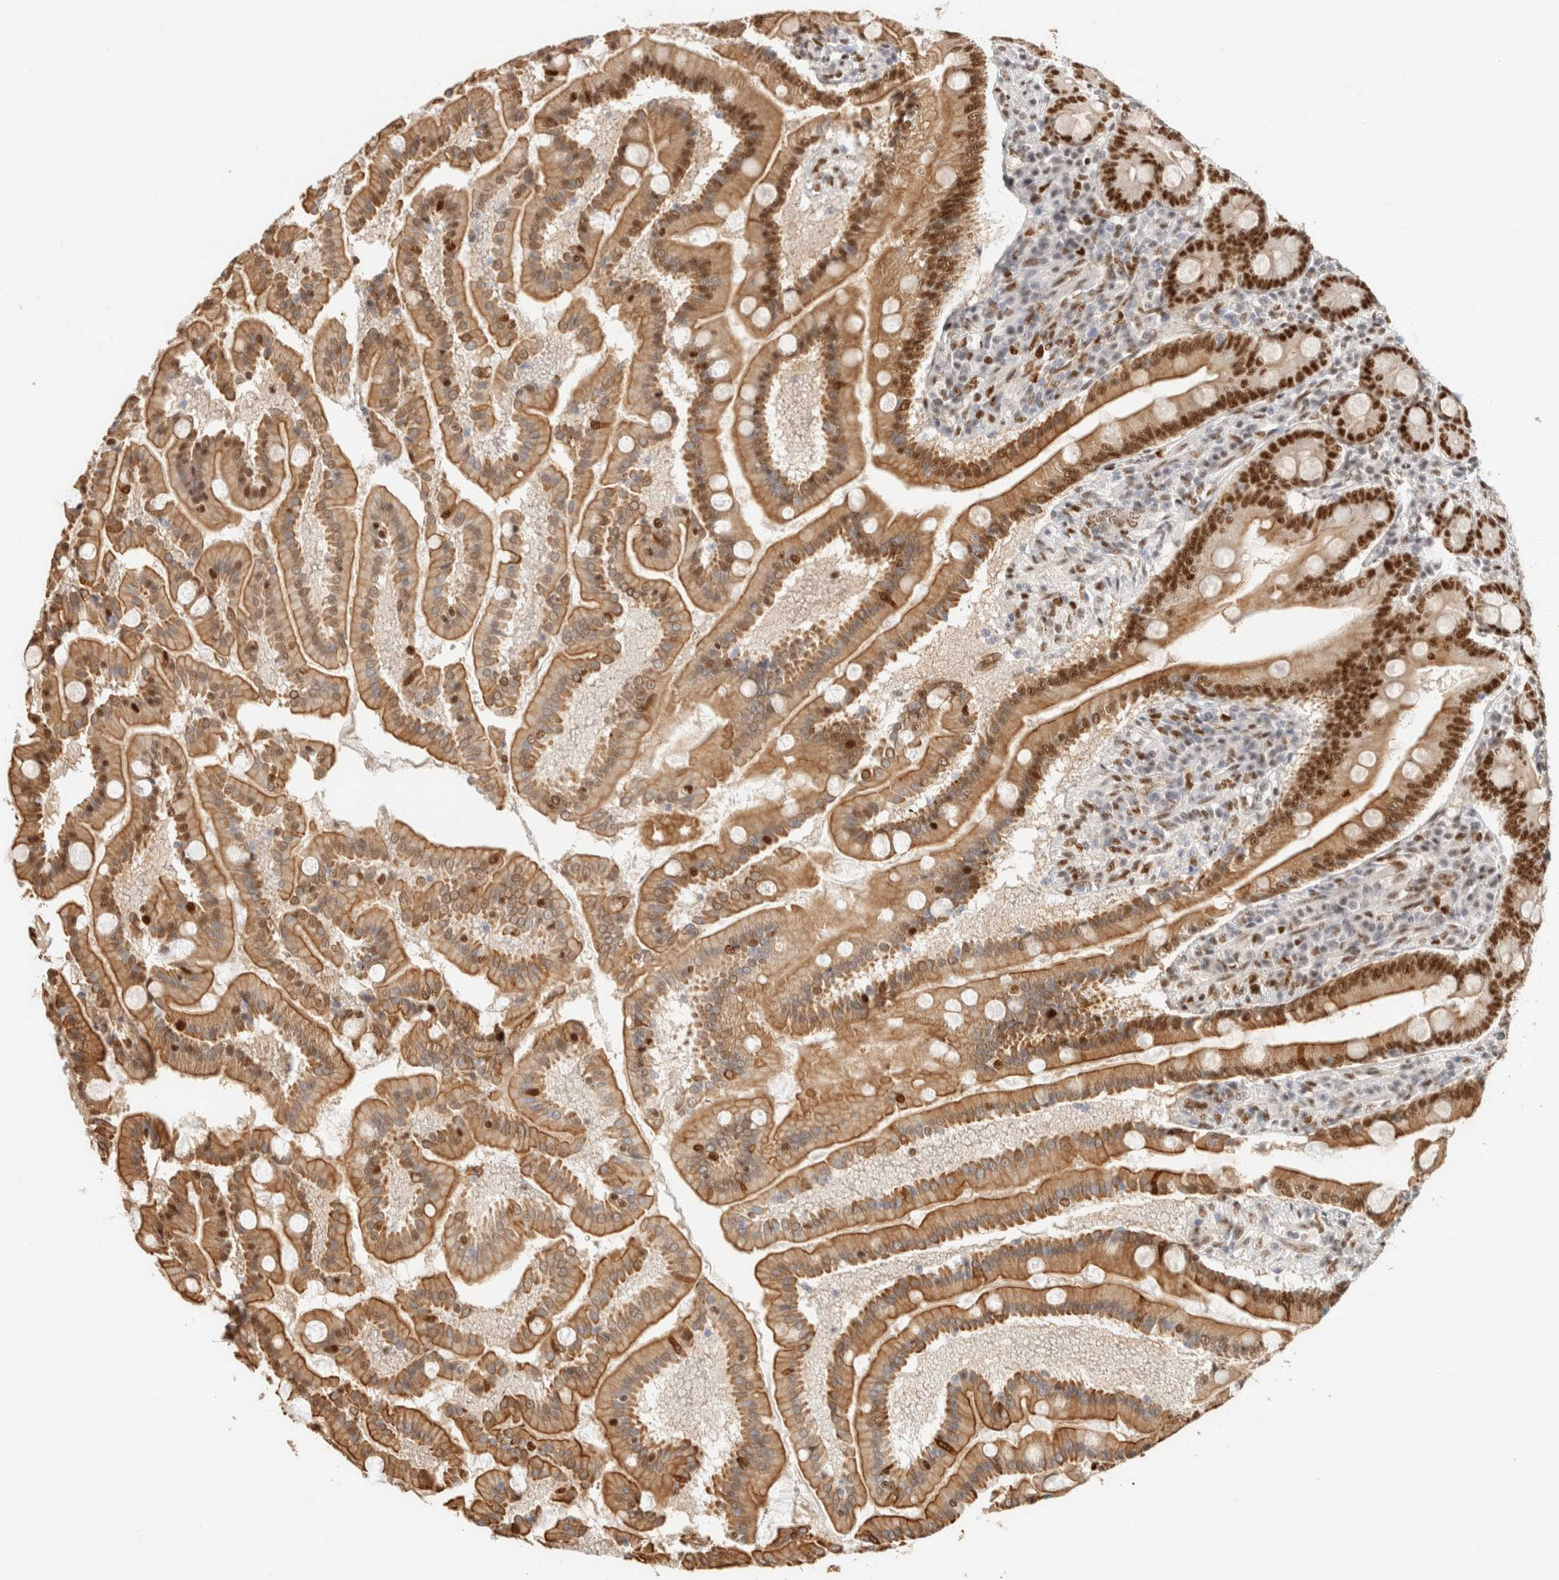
{"staining": {"intensity": "strong", "quantity": ">75%", "location": "cytoplasmic/membranous,nuclear"}, "tissue": "duodenum", "cell_type": "Glandular cells", "image_type": "normal", "snomed": [{"axis": "morphology", "description": "Normal tissue, NOS"}, {"axis": "topography", "description": "Duodenum"}], "caption": "This image shows normal duodenum stained with immunohistochemistry (IHC) to label a protein in brown. The cytoplasmic/membranous,nuclear of glandular cells show strong positivity for the protein. Nuclei are counter-stained blue.", "gene": "ZNF768", "patient": {"sex": "male", "age": 50}}